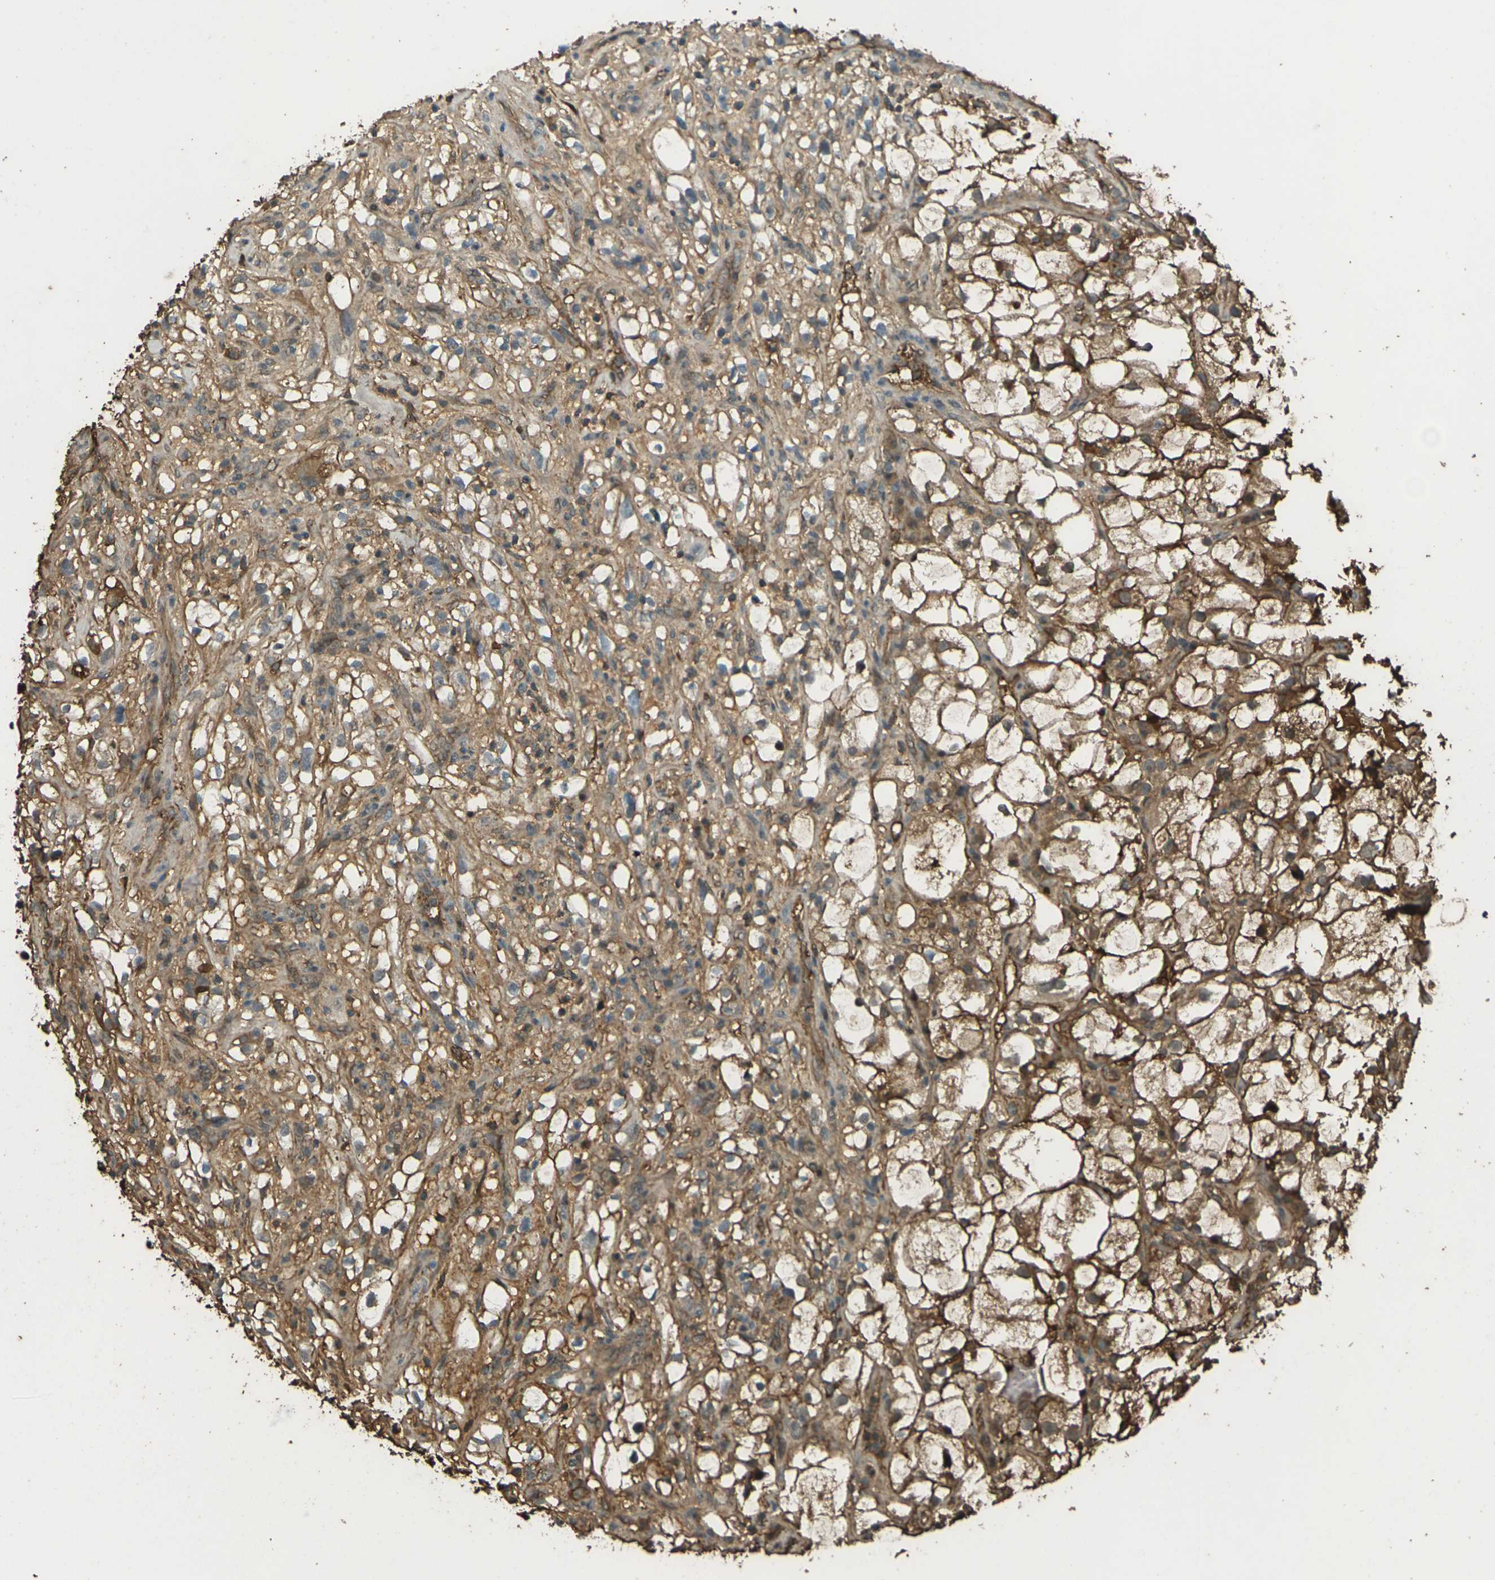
{"staining": {"intensity": "moderate", "quantity": ">75%", "location": "cytoplasmic/membranous"}, "tissue": "renal cancer", "cell_type": "Tumor cells", "image_type": "cancer", "snomed": [{"axis": "morphology", "description": "Adenocarcinoma, NOS"}, {"axis": "topography", "description": "Kidney"}], "caption": "Renal cancer stained with DAB (3,3'-diaminobenzidine) IHC reveals medium levels of moderate cytoplasmic/membranous staining in about >75% of tumor cells.", "gene": "CYP1B1", "patient": {"sex": "female", "age": 60}}